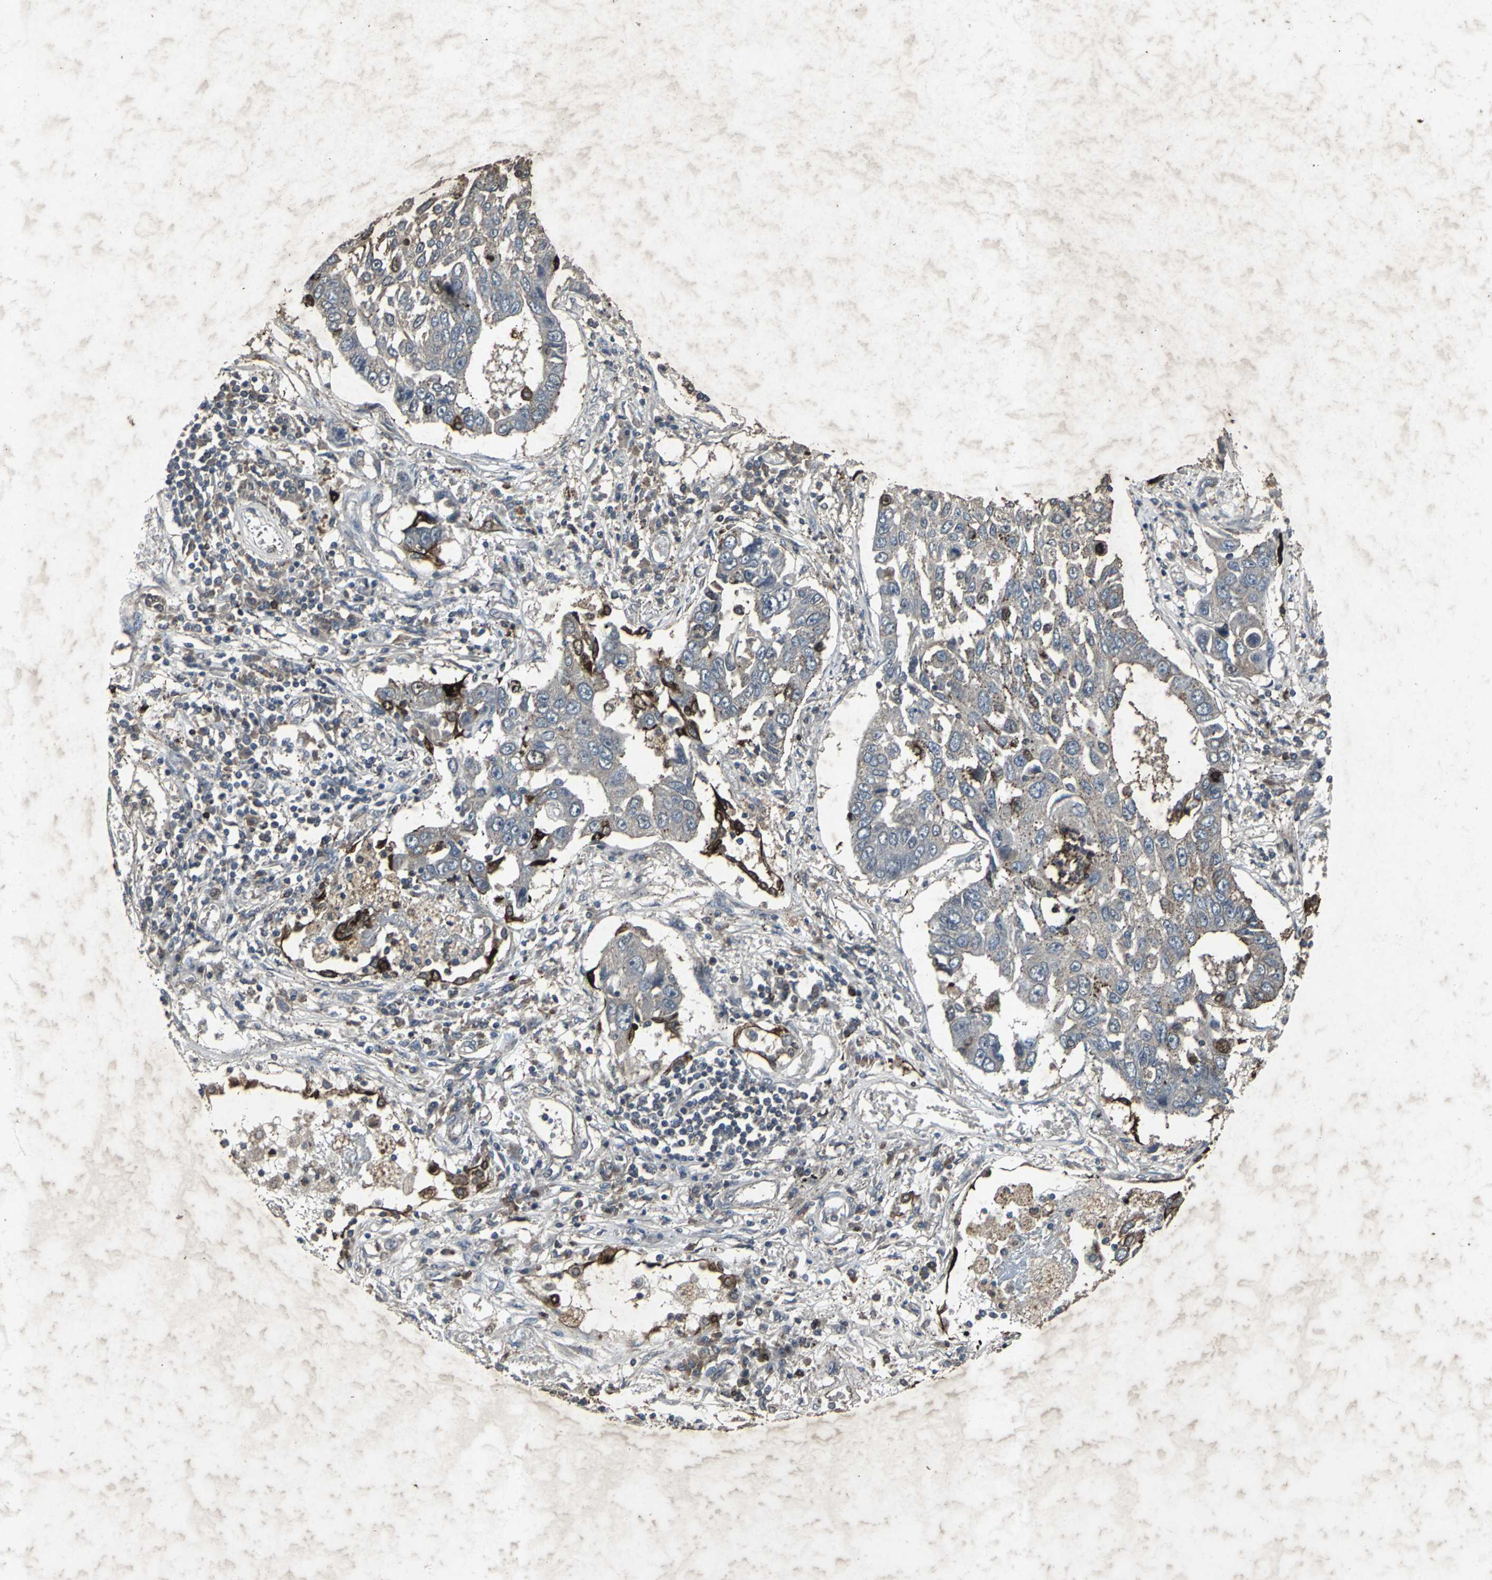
{"staining": {"intensity": "weak", "quantity": "25%-75%", "location": "cytoplasmic/membranous"}, "tissue": "lung cancer", "cell_type": "Tumor cells", "image_type": "cancer", "snomed": [{"axis": "morphology", "description": "Squamous cell carcinoma, NOS"}, {"axis": "topography", "description": "Lung"}], "caption": "A histopathology image of squamous cell carcinoma (lung) stained for a protein displays weak cytoplasmic/membranous brown staining in tumor cells. The protein of interest is shown in brown color, while the nuclei are stained blue.", "gene": "CCR9", "patient": {"sex": "male", "age": 71}}